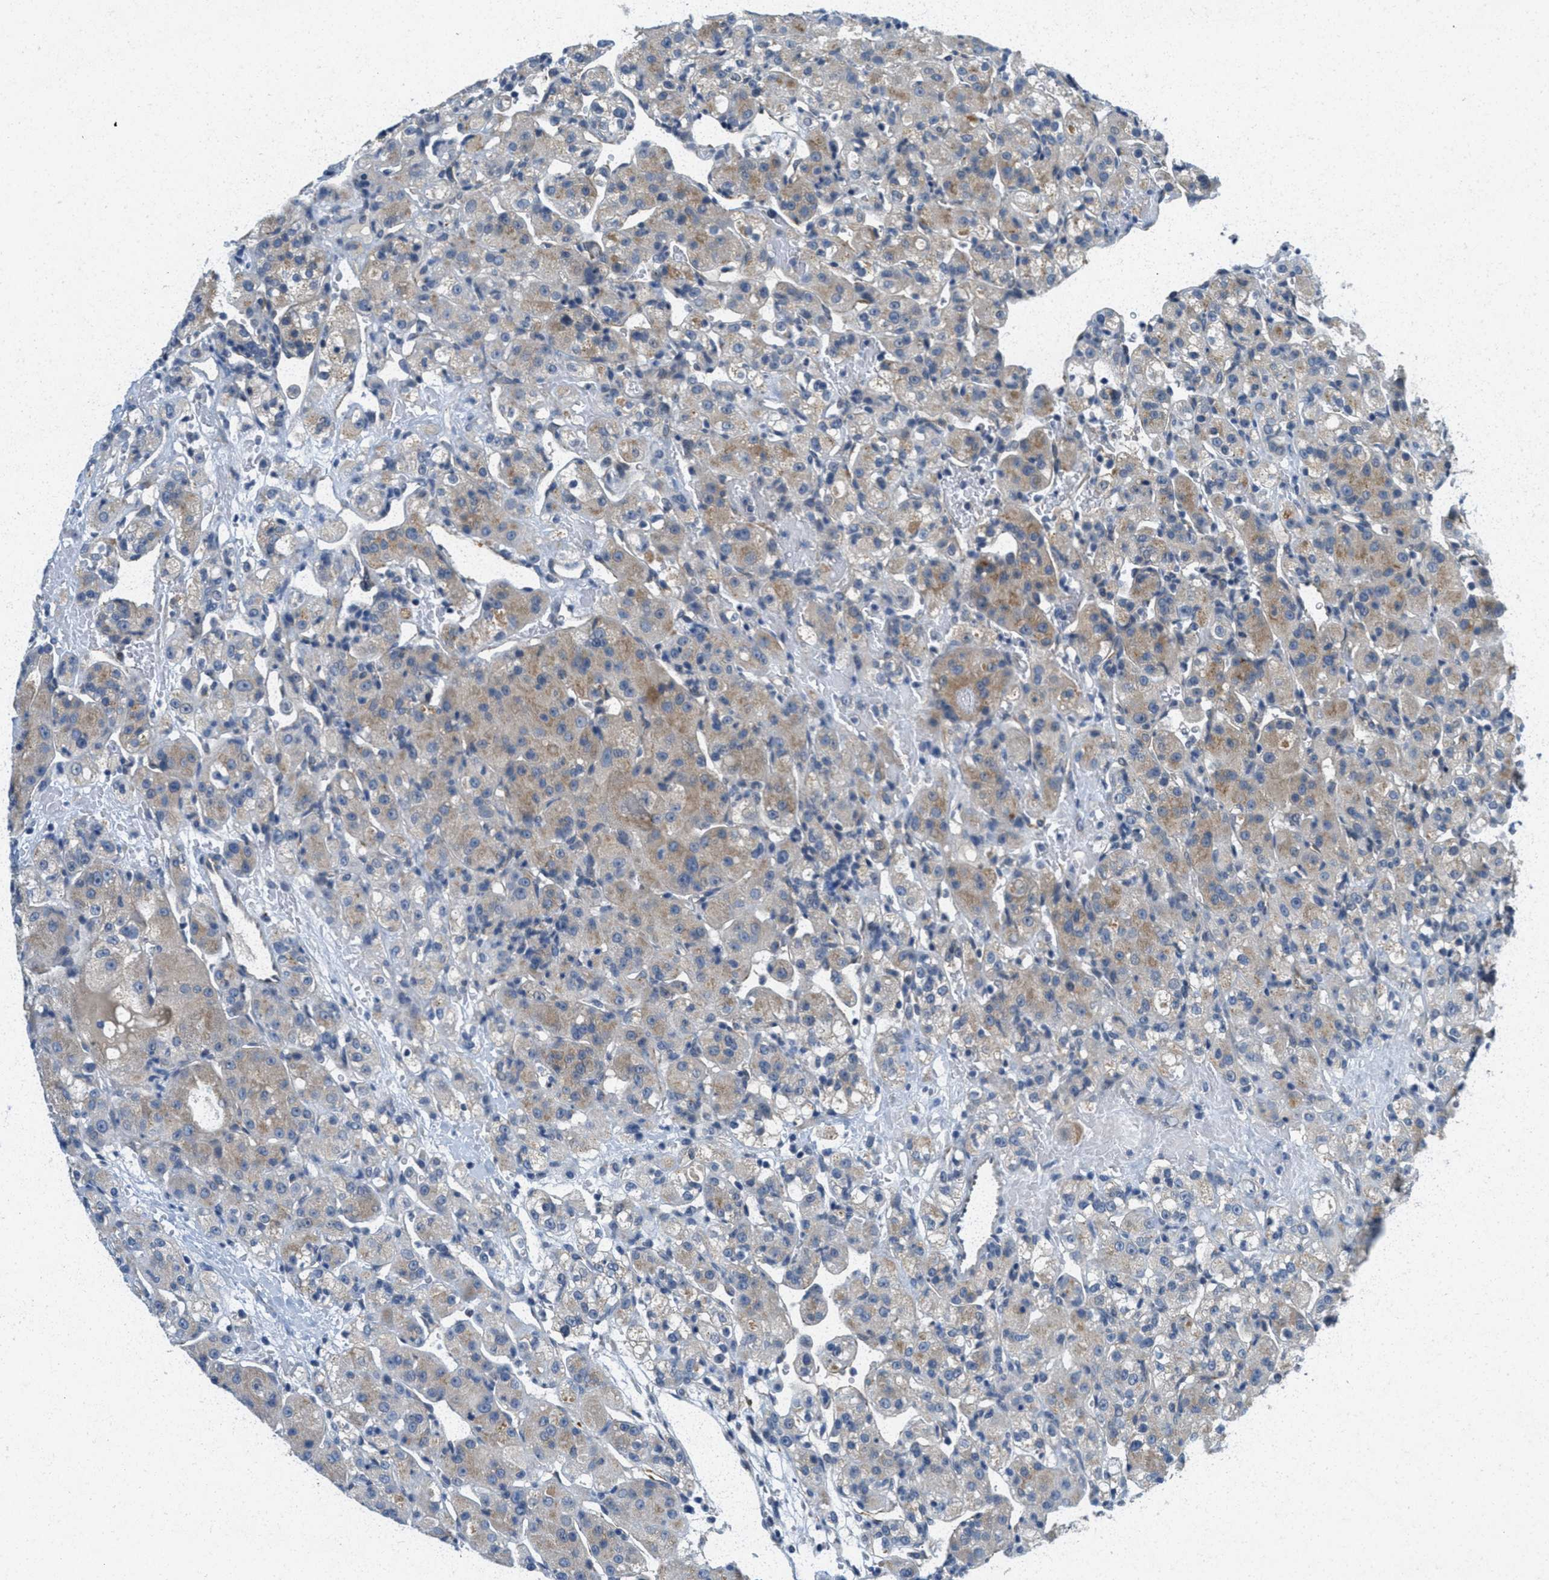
{"staining": {"intensity": "weak", "quantity": "<25%", "location": "cytoplasmic/membranous"}, "tissue": "renal cancer", "cell_type": "Tumor cells", "image_type": "cancer", "snomed": [{"axis": "morphology", "description": "Normal tissue, NOS"}, {"axis": "morphology", "description": "Adenocarcinoma, NOS"}, {"axis": "topography", "description": "Kidney"}], "caption": "Immunohistochemical staining of human renal cancer (adenocarcinoma) exhibits no significant expression in tumor cells.", "gene": "ZFYVE9", "patient": {"sex": "male", "age": 61}}